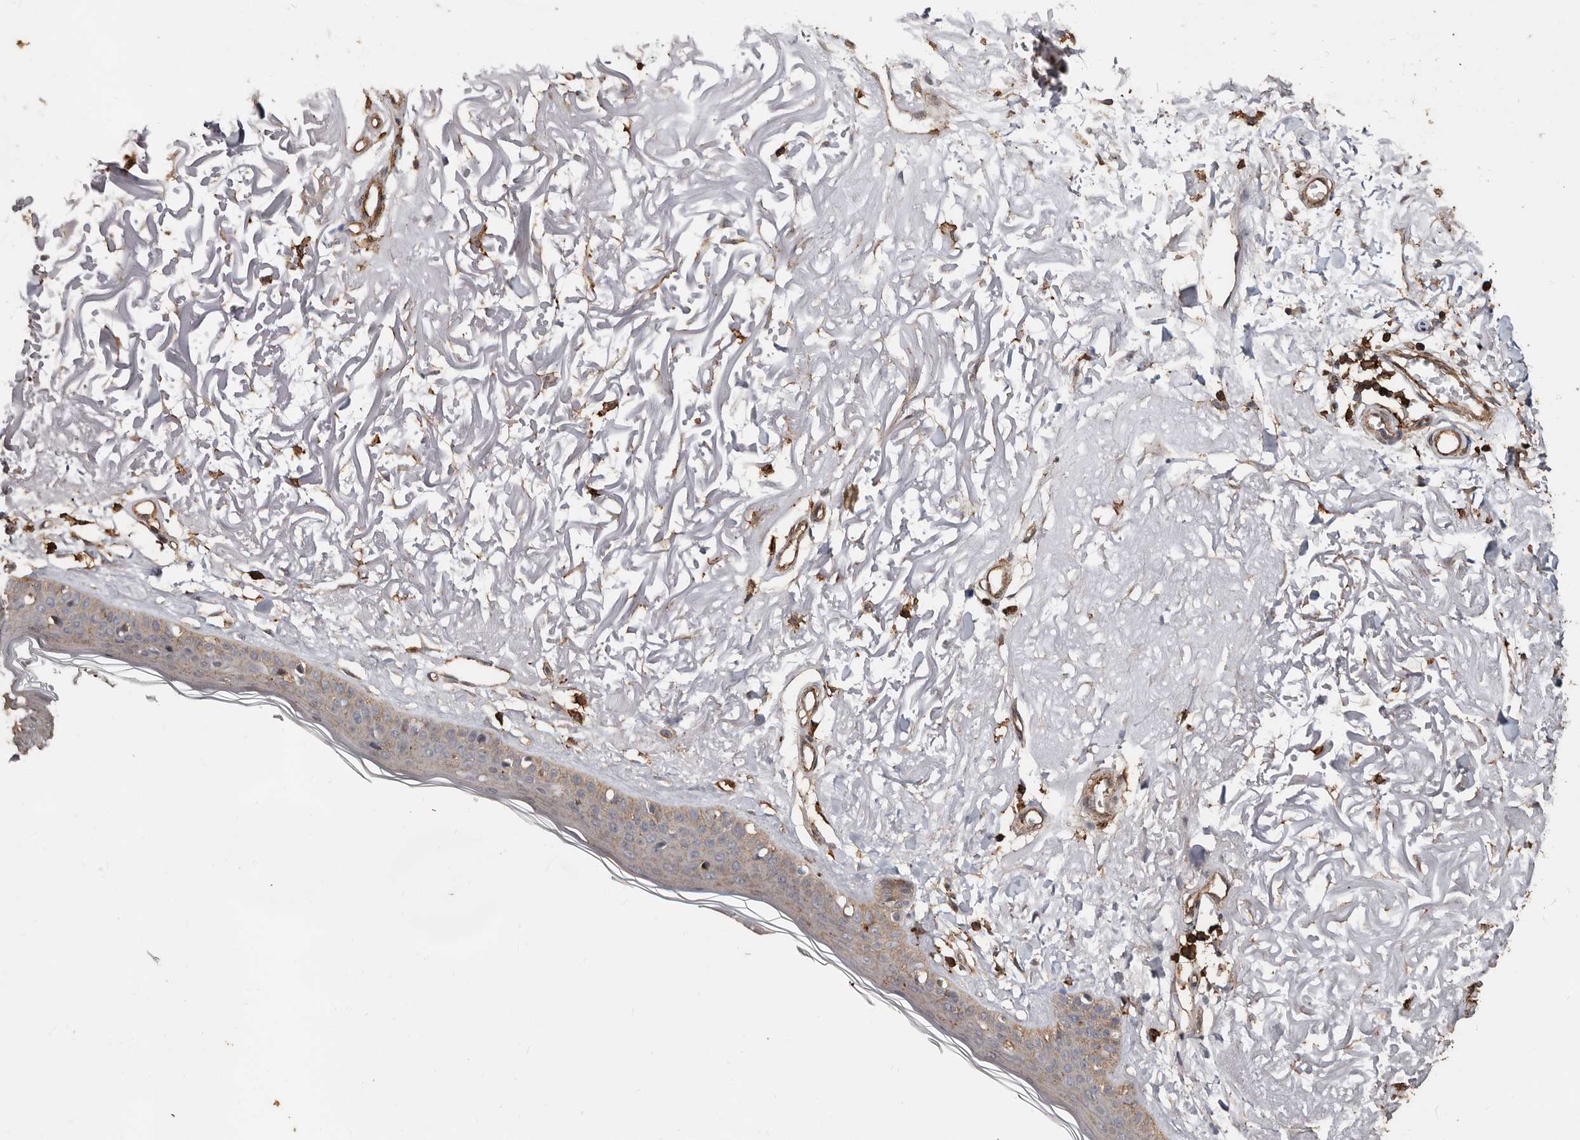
{"staining": {"intensity": "moderate", "quantity": "25%-75%", "location": "cytoplasmic/membranous"}, "tissue": "skin", "cell_type": "Fibroblasts", "image_type": "normal", "snomed": [{"axis": "morphology", "description": "Normal tissue, NOS"}, {"axis": "topography", "description": "Skin"}, {"axis": "topography", "description": "Skeletal muscle"}], "caption": "Immunohistochemical staining of unremarkable skin shows moderate cytoplasmic/membranous protein expression in approximately 25%-75% of fibroblasts.", "gene": "GSK3A", "patient": {"sex": "male", "age": 83}}